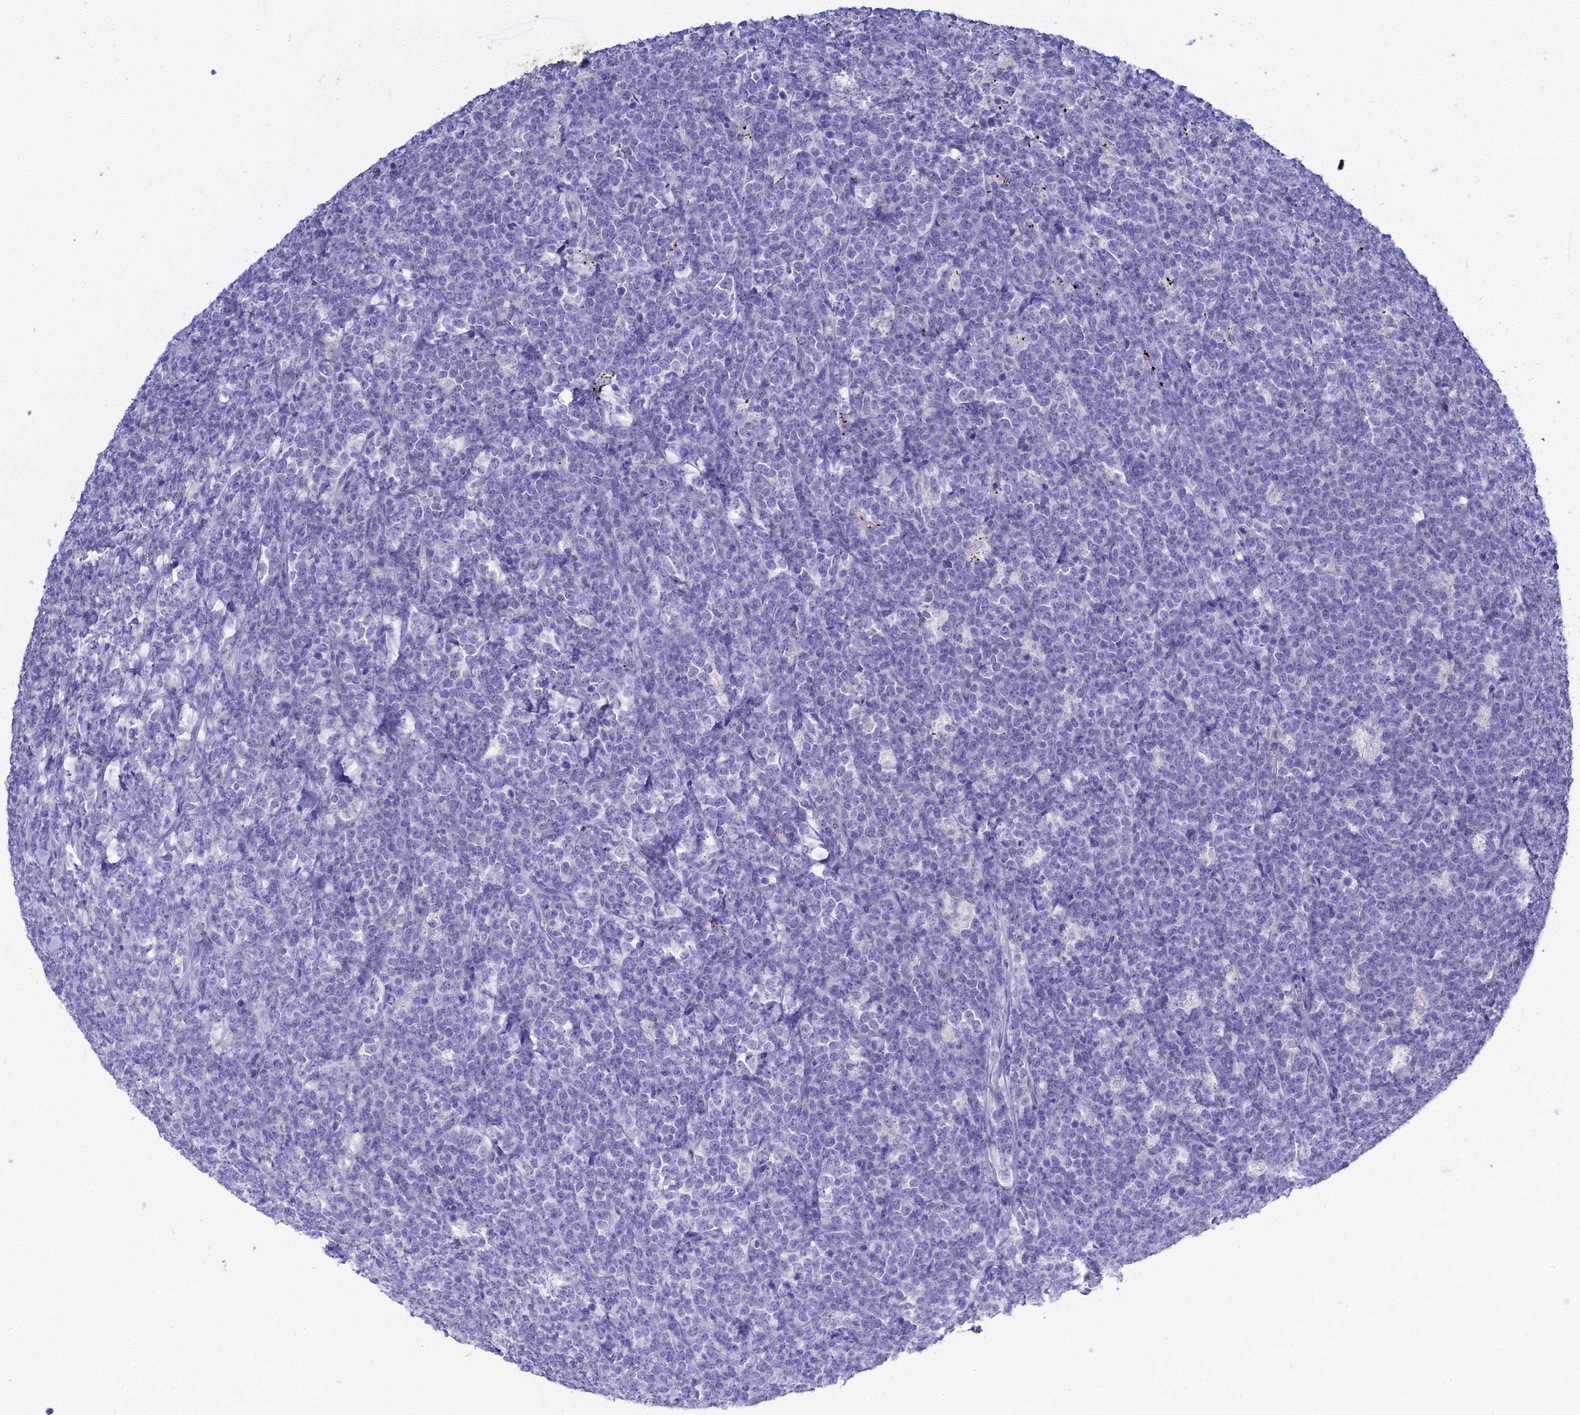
{"staining": {"intensity": "negative", "quantity": "none", "location": "none"}, "tissue": "lymphoma", "cell_type": "Tumor cells", "image_type": "cancer", "snomed": [{"axis": "morphology", "description": "Malignant lymphoma, non-Hodgkin's type, High grade"}, {"axis": "topography", "description": "Small intestine"}], "caption": "Tumor cells are negative for protein expression in human lymphoma.", "gene": "S100A7", "patient": {"sex": "male", "age": 8}}